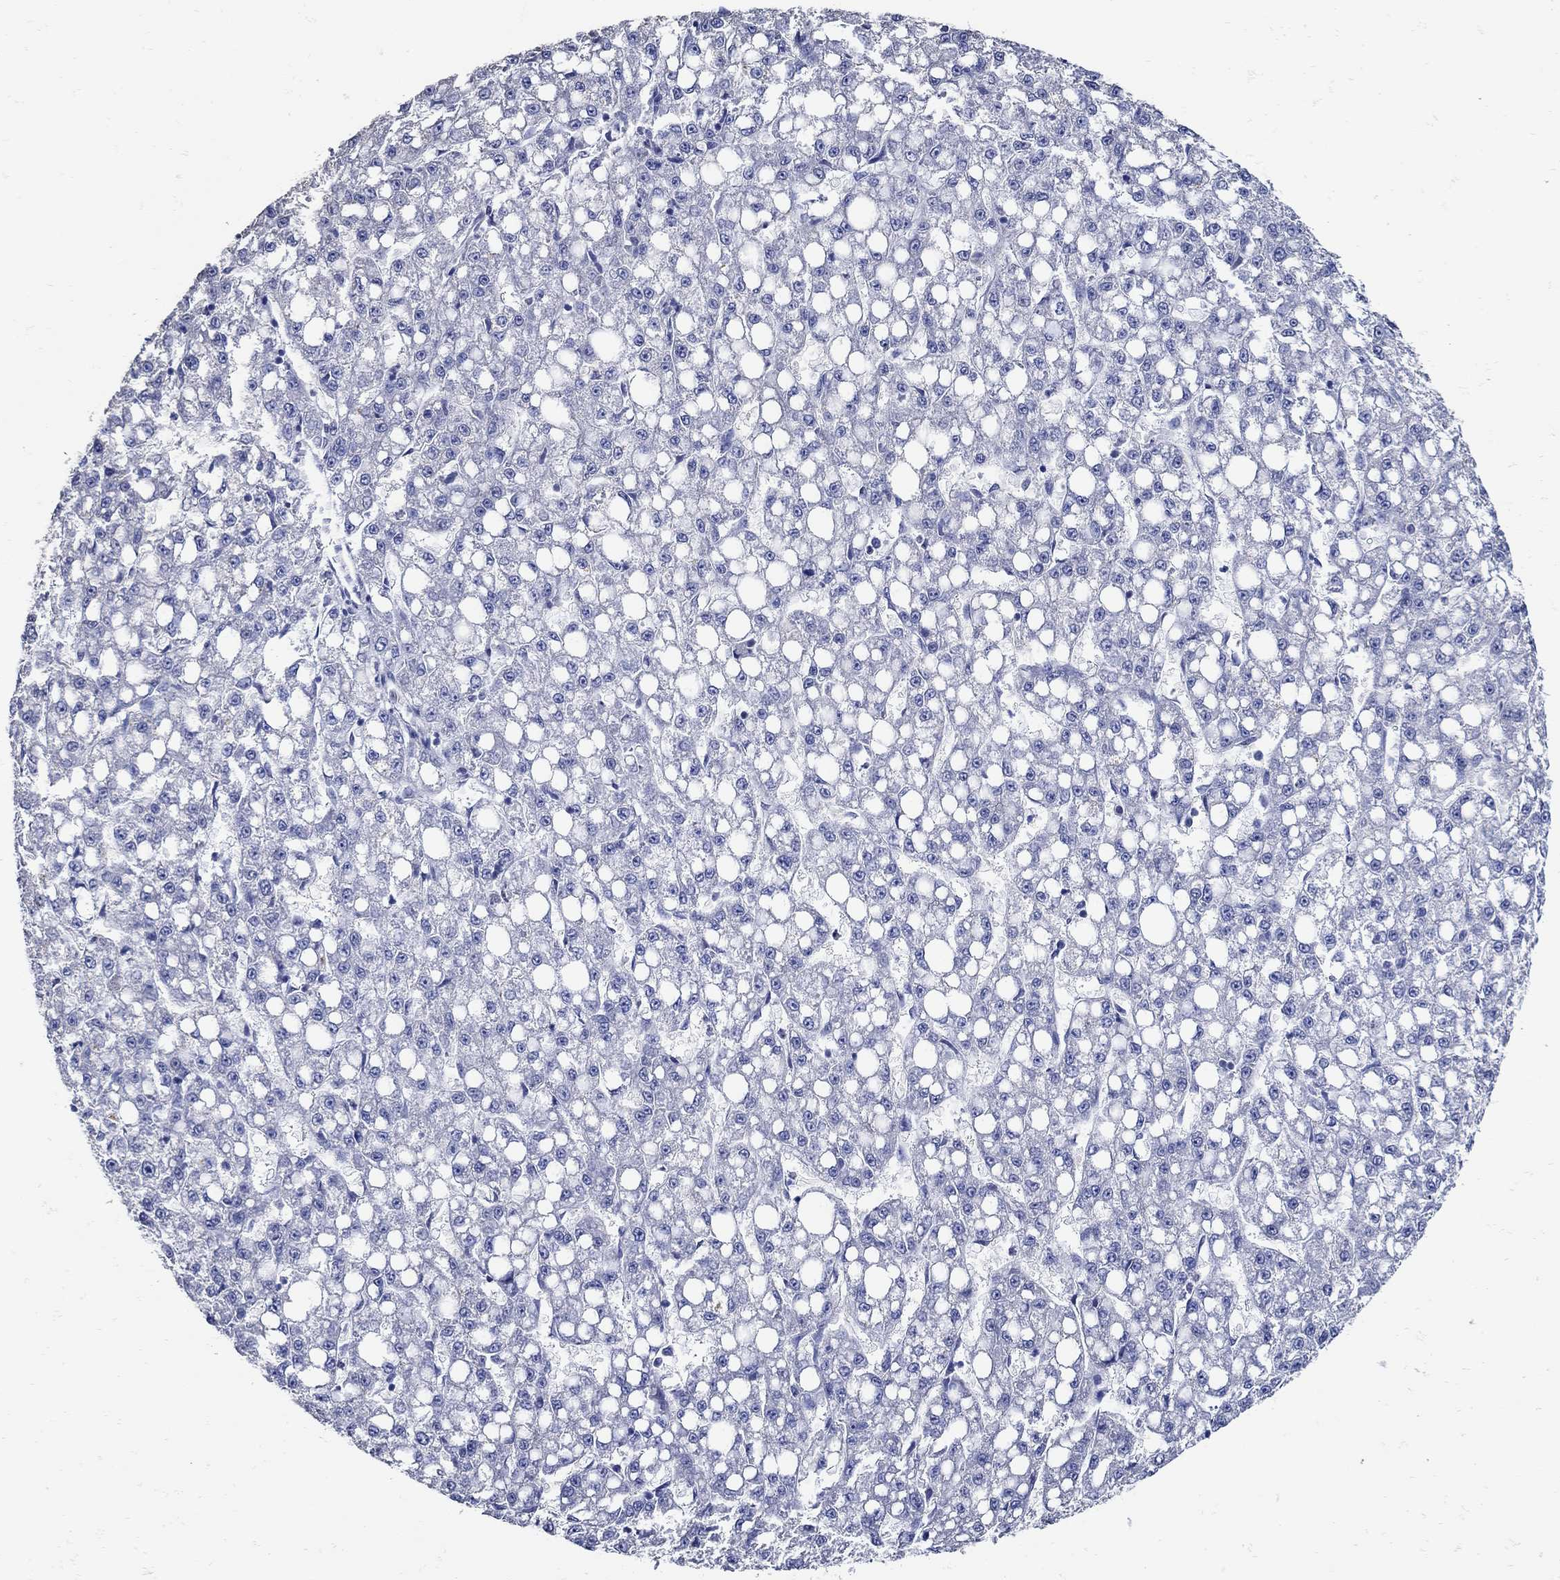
{"staining": {"intensity": "negative", "quantity": "none", "location": "none"}, "tissue": "liver cancer", "cell_type": "Tumor cells", "image_type": "cancer", "snomed": [{"axis": "morphology", "description": "Carcinoma, Hepatocellular, NOS"}, {"axis": "topography", "description": "Liver"}], "caption": "Immunohistochemistry (IHC) micrograph of hepatocellular carcinoma (liver) stained for a protein (brown), which shows no staining in tumor cells. (DAB IHC, high magnification).", "gene": "KCNN3", "patient": {"sex": "female", "age": 65}}